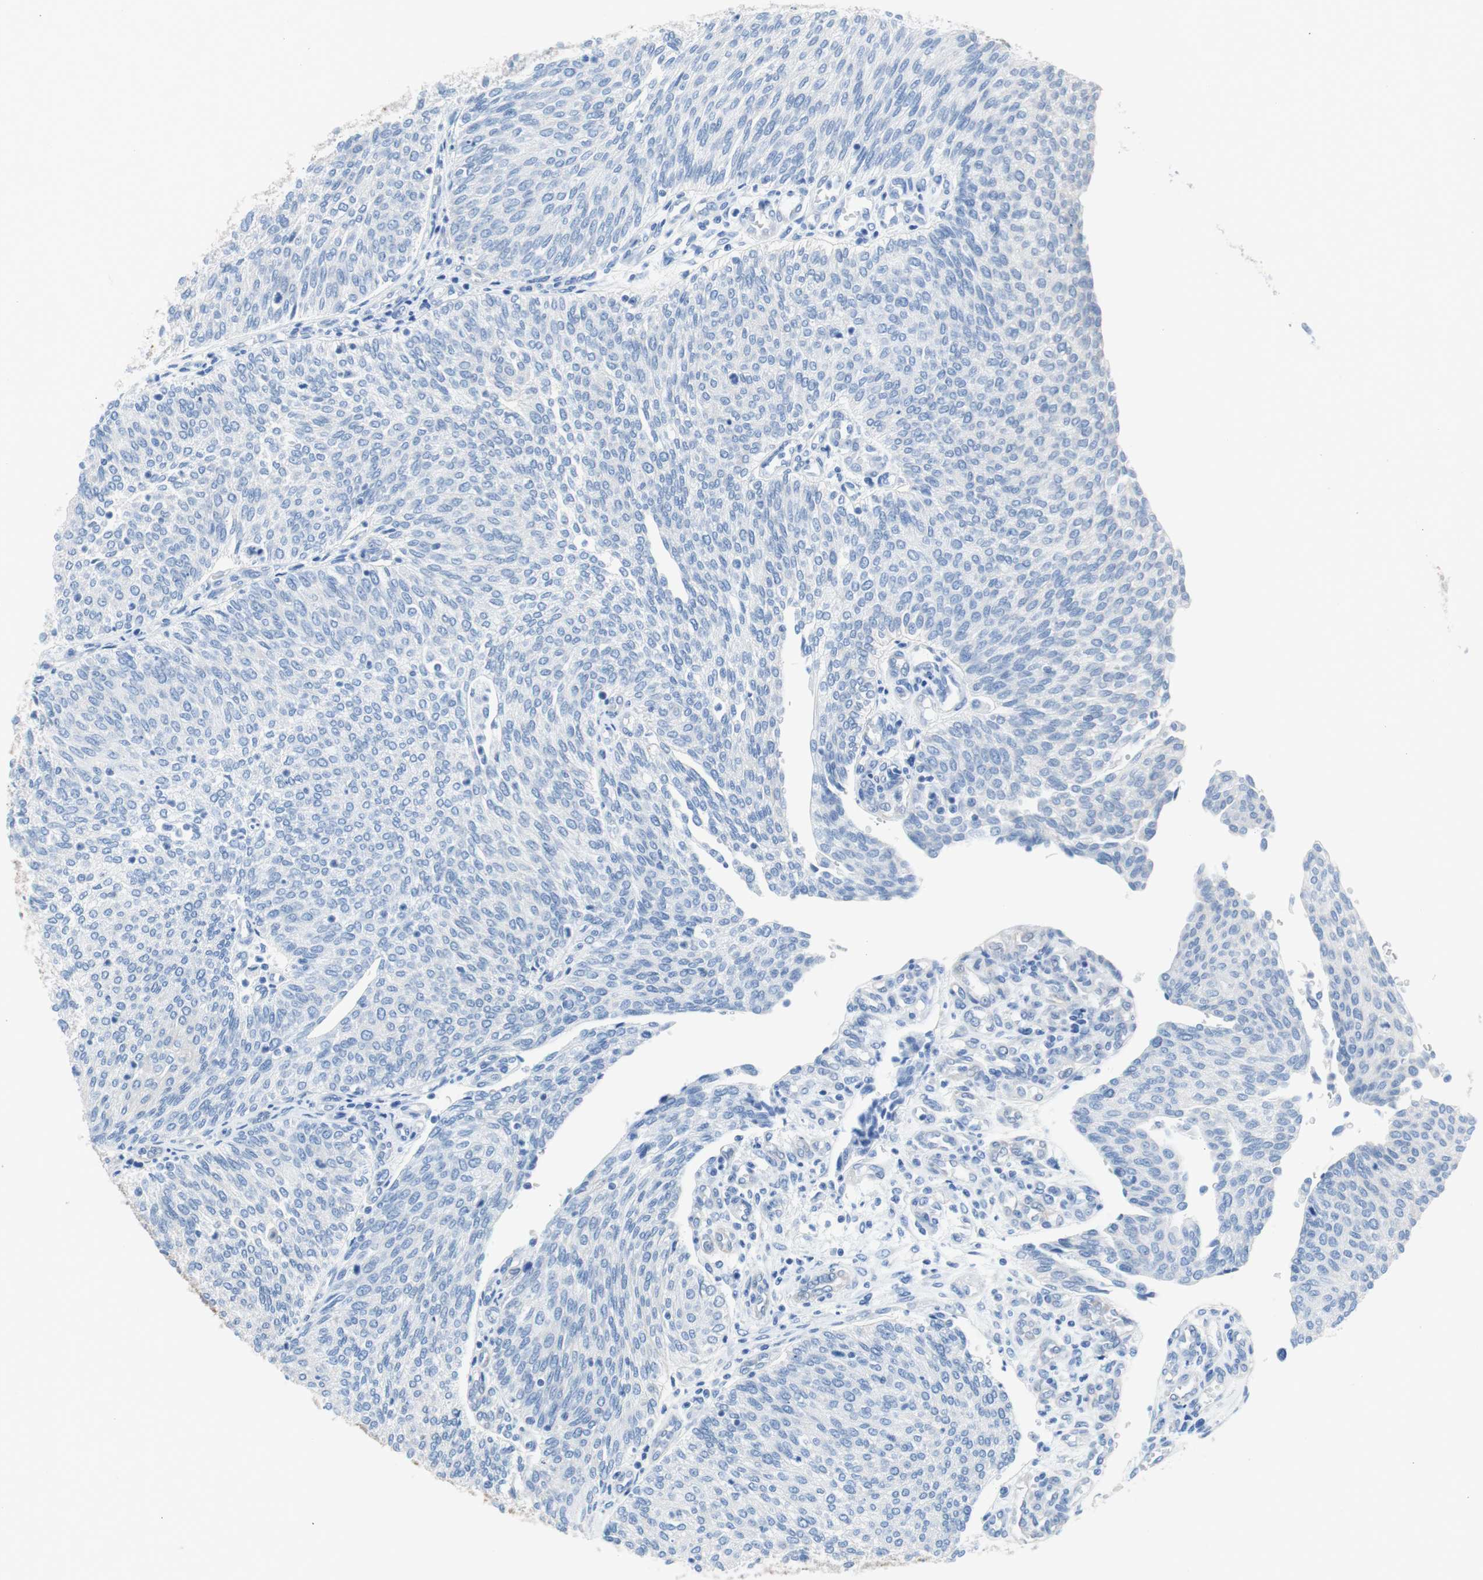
{"staining": {"intensity": "negative", "quantity": "none", "location": "none"}, "tissue": "urothelial cancer", "cell_type": "Tumor cells", "image_type": "cancer", "snomed": [{"axis": "morphology", "description": "Urothelial carcinoma, Low grade"}, {"axis": "topography", "description": "Urinary bladder"}], "caption": "A photomicrograph of human low-grade urothelial carcinoma is negative for staining in tumor cells.", "gene": "KIF3B", "patient": {"sex": "female", "age": 79}}